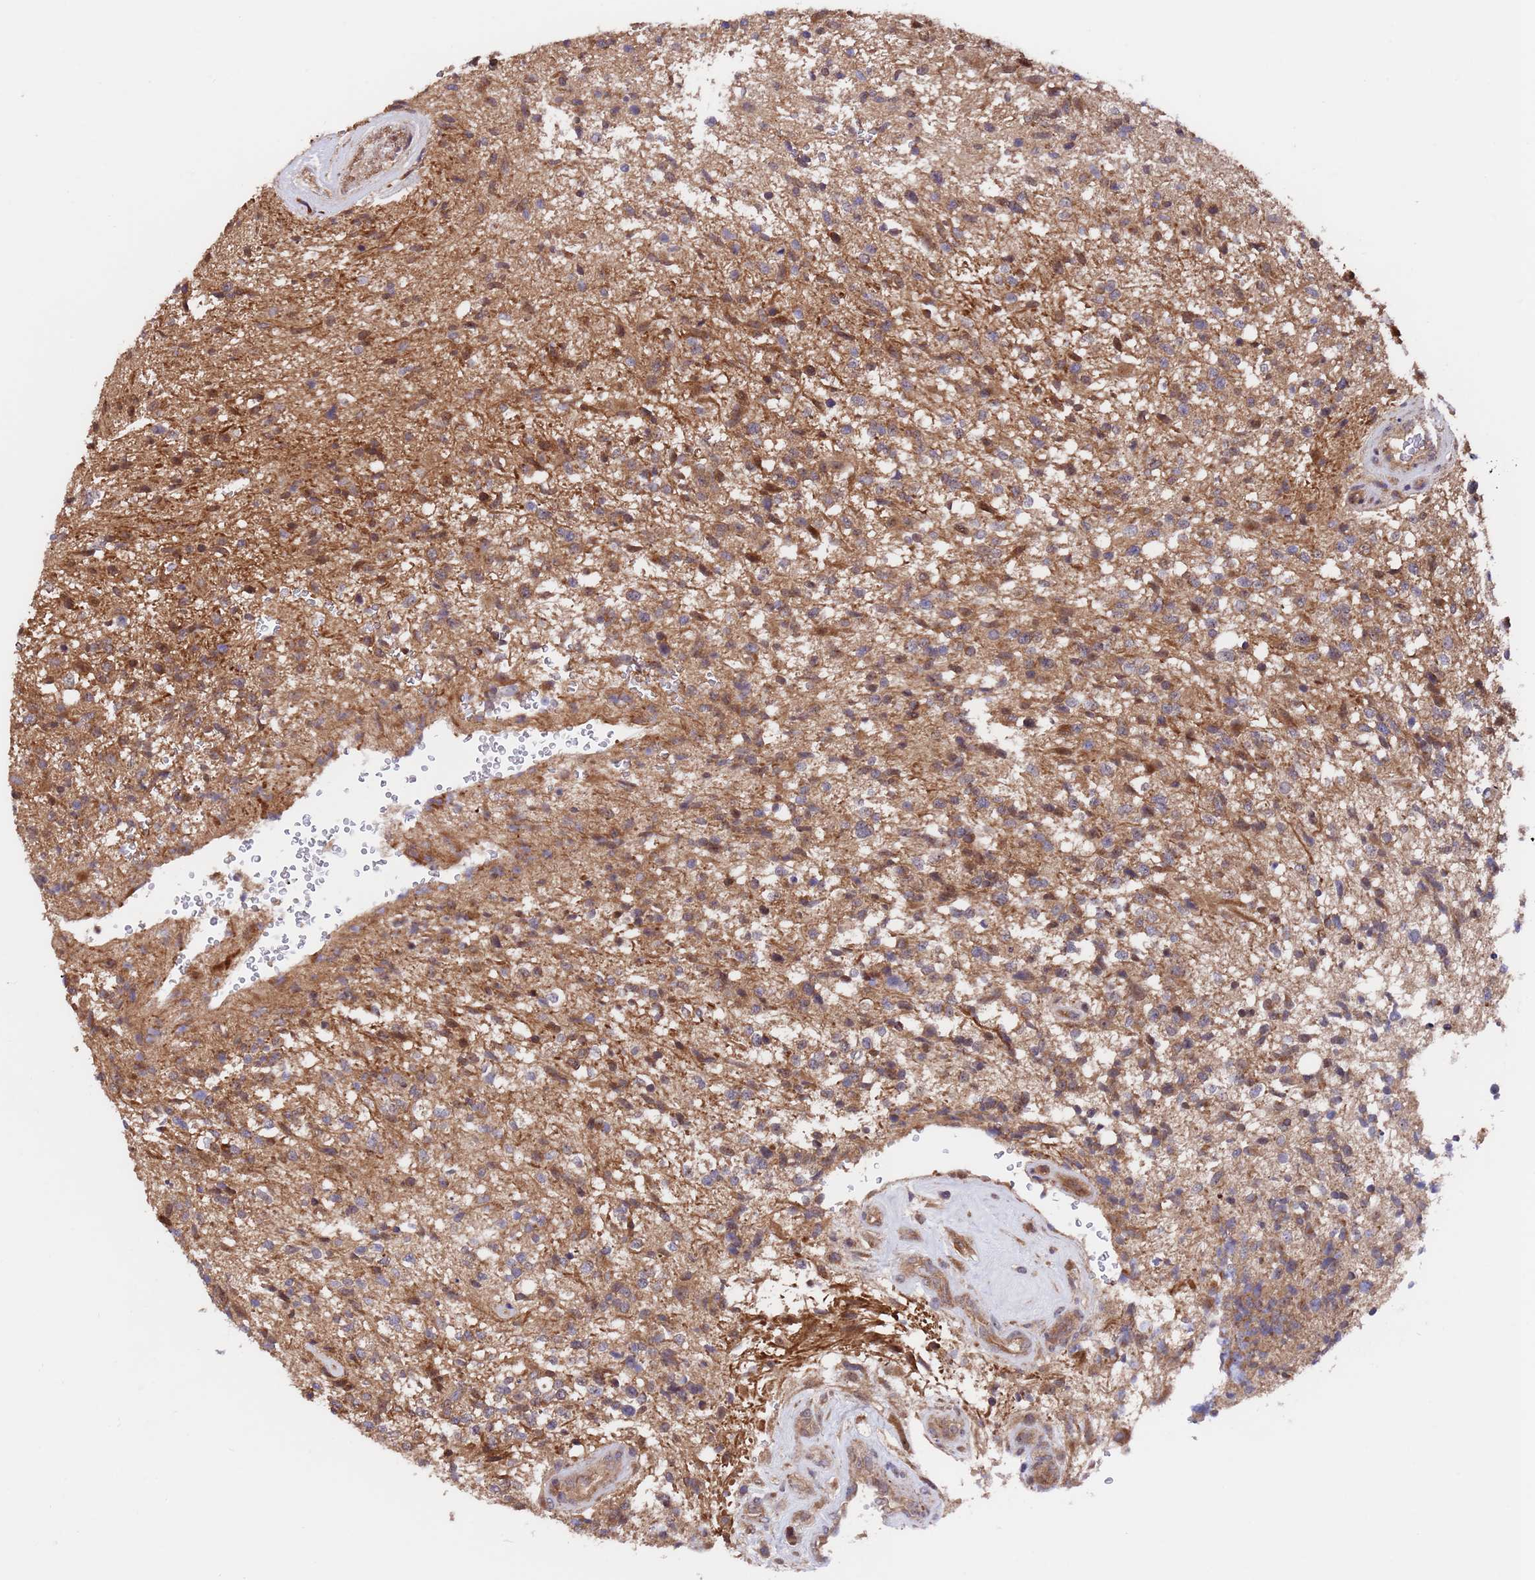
{"staining": {"intensity": "moderate", "quantity": ">75%", "location": "cytoplasmic/membranous"}, "tissue": "glioma", "cell_type": "Tumor cells", "image_type": "cancer", "snomed": [{"axis": "morphology", "description": "Glioma, malignant, High grade"}, {"axis": "topography", "description": "Brain"}], "caption": "Glioma stained with immunohistochemistry (IHC) demonstrates moderate cytoplasmic/membranous positivity in approximately >75% of tumor cells.", "gene": "TSR3", "patient": {"sex": "male", "age": 56}}